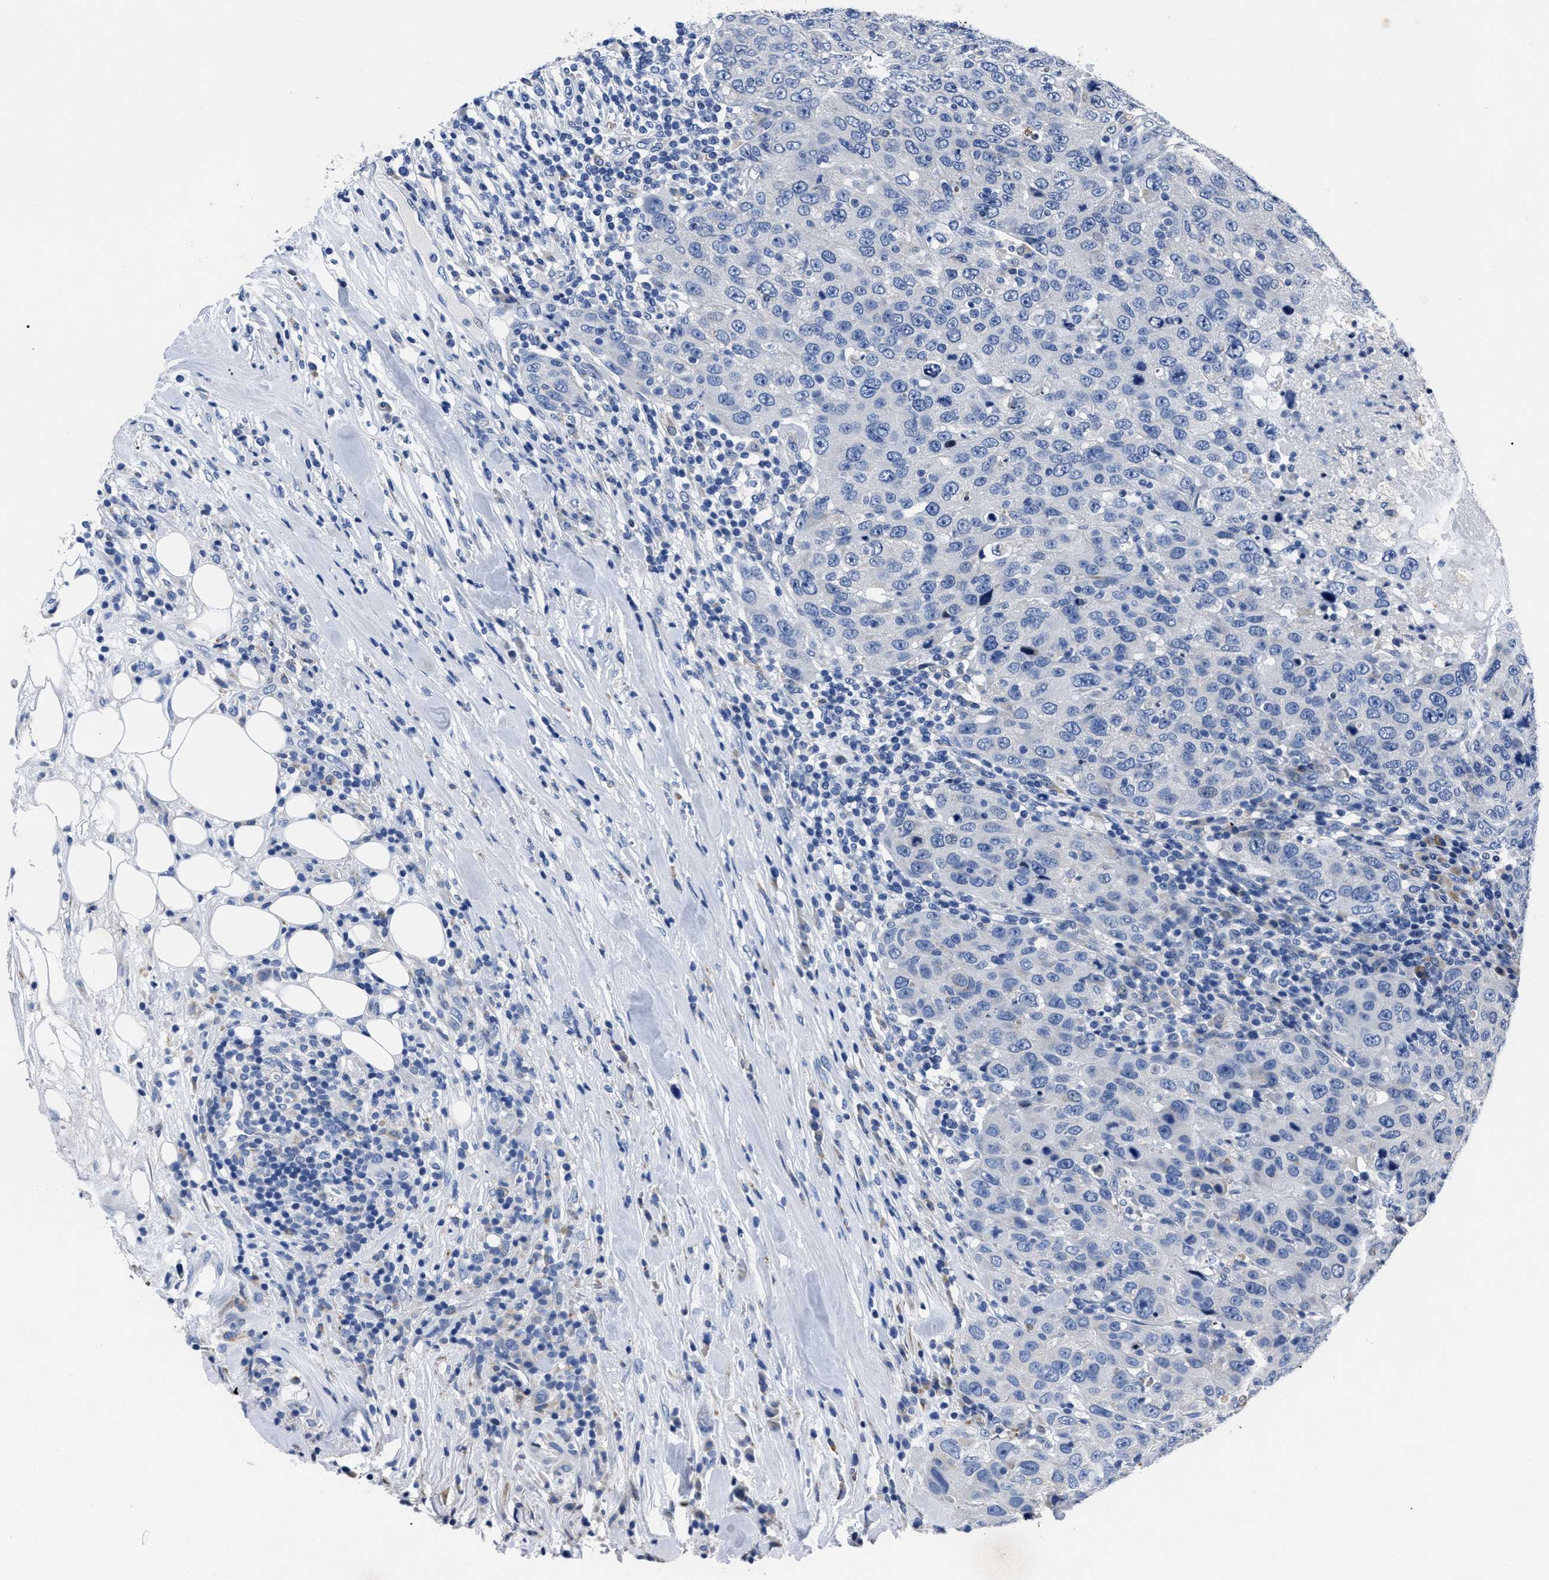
{"staining": {"intensity": "negative", "quantity": "none", "location": "none"}, "tissue": "breast cancer", "cell_type": "Tumor cells", "image_type": "cancer", "snomed": [{"axis": "morphology", "description": "Duct carcinoma"}, {"axis": "topography", "description": "Breast"}], "caption": "This is a micrograph of immunohistochemistry (IHC) staining of breast cancer (infiltrating ductal carcinoma), which shows no positivity in tumor cells.", "gene": "MOV10L1", "patient": {"sex": "female", "age": 37}}